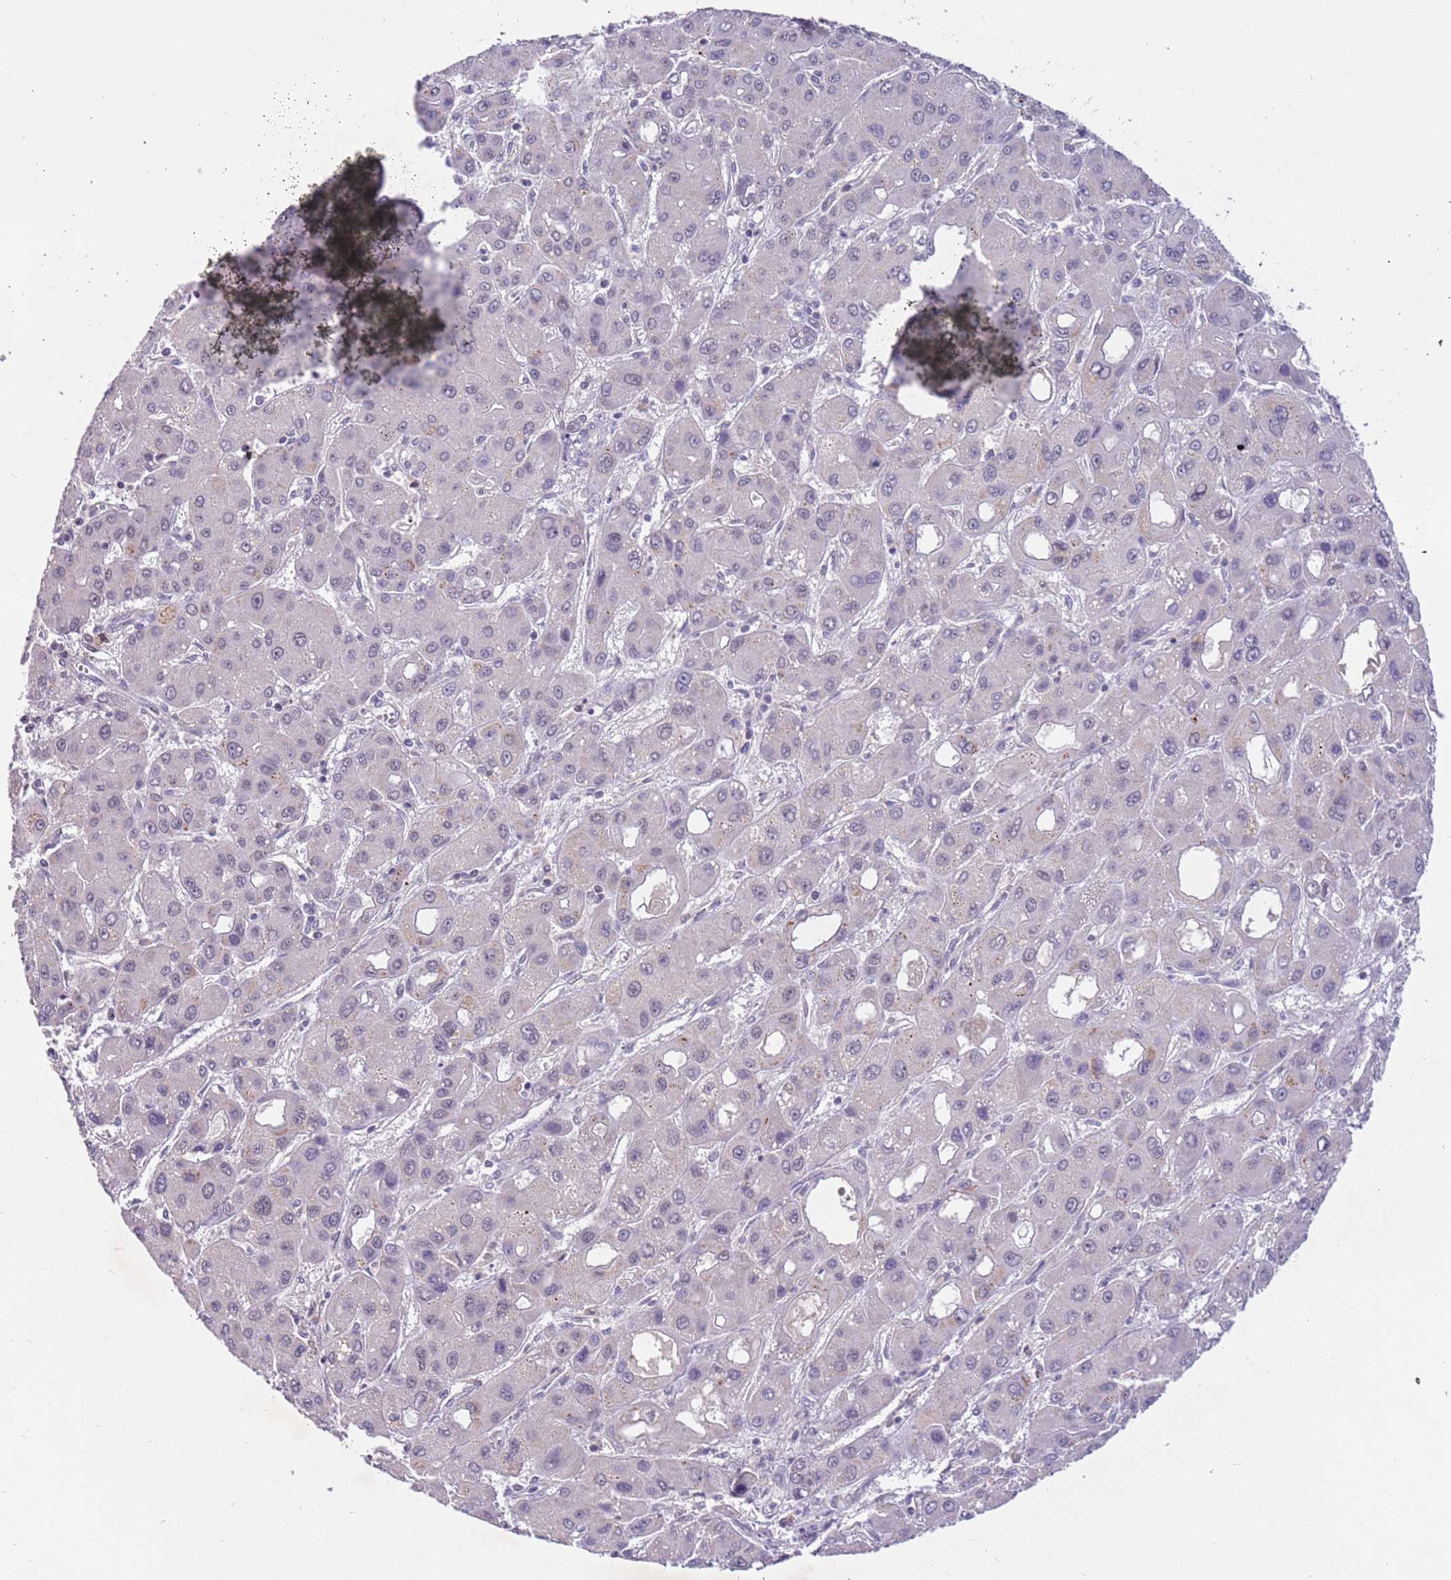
{"staining": {"intensity": "negative", "quantity": "none", "location": "none"}, "tissue": "liver cancer", "cell_type": "Tumor cells", "image_type": "cancer", "snomed": [{"axis": "morphology", "description": "Carcinoma, Hepatocellular, NOS"}, {"axis": "topography", "description": "Liver"}], "caption": "This micrograph is of hepatocellular carcinoma (liver) stained with immunohistochemistry (IHC) to label a protein in brown with the nuclei are counter-stained blue. There is no positivity in tumor cells.", "gene": "MAGEF1", "patient": {"sex": "male", "age": 55}}